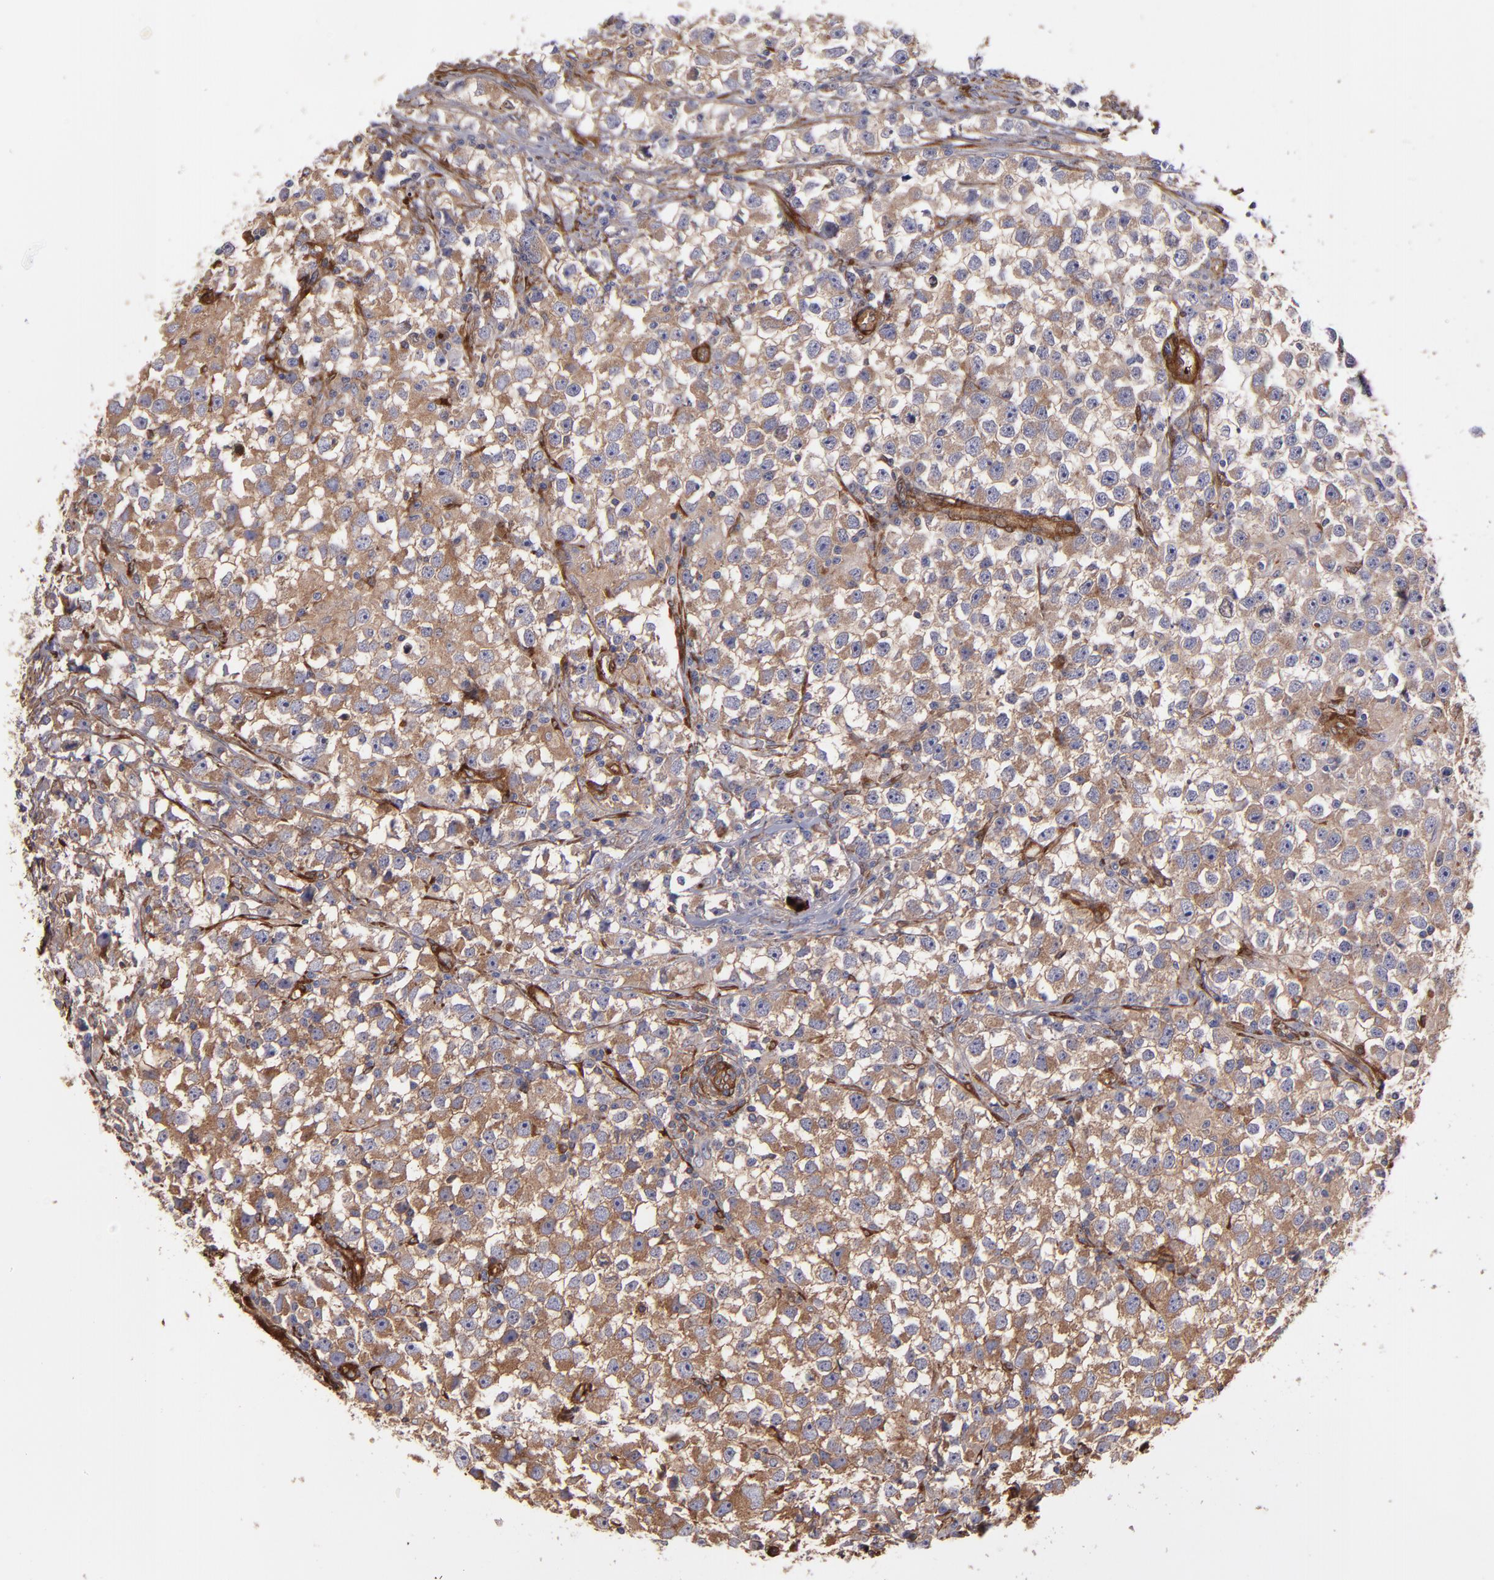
{"staining": {"intensity": "moderate", "quantity": "25%-75%", "location": "cytoplasmic/membranous"}, "tissue": "testis cancer", "cell_type": "Tumor cells", "image_type": "cancer", "snomed": [{"axis": "morphology", "description": "Seminoma, NOS"}, {"axis": "topography", "description": "Testis"}], "caption": "The image exhibits immunohistochemical staining of testis cancer. There is moderate cytoplasmic/membranous expression is present in approximately 25%-75% of tumor cells.", "gene": "VCL", "patient": {"sex": "male", "age": 33}}